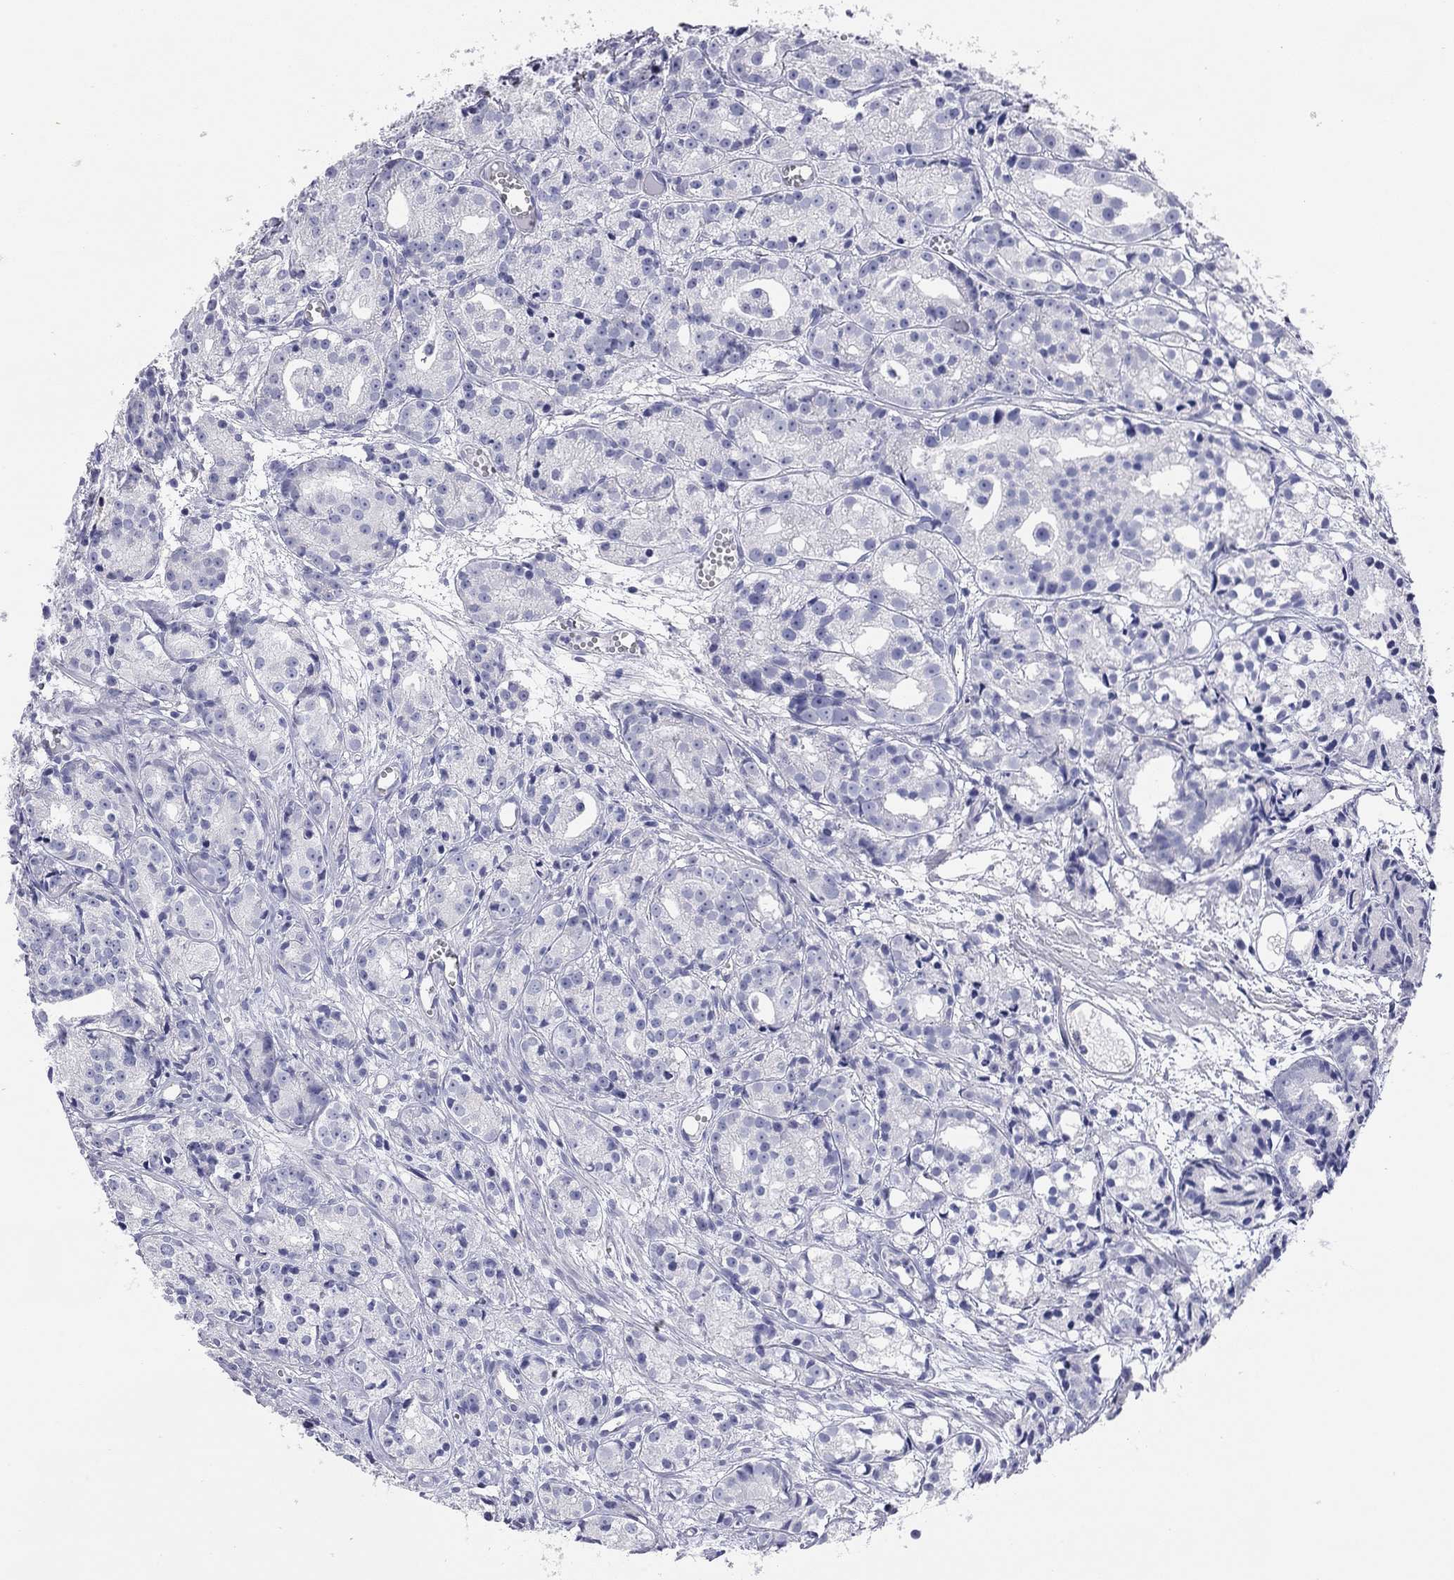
{"staining": {"intensity": "negative", "quantity": "none", "location": "none"}, "tissue": "prostate cancer", "cell_type": "Tumor cells", "image_type": "cancer", "snomed": [{"axis": "morphology", "description": "Adenocarcinoma, Medium grade"}, {"axis": "topography", "description": "Prostate"}], "caption": "This is an immunohistochemistry (IHC) image of human prostate medium-grade adenocarcinoma. There is no staining in tumor cells.", "gene": "TMEM221", "patient": {"sex": "male", "age": 74}}